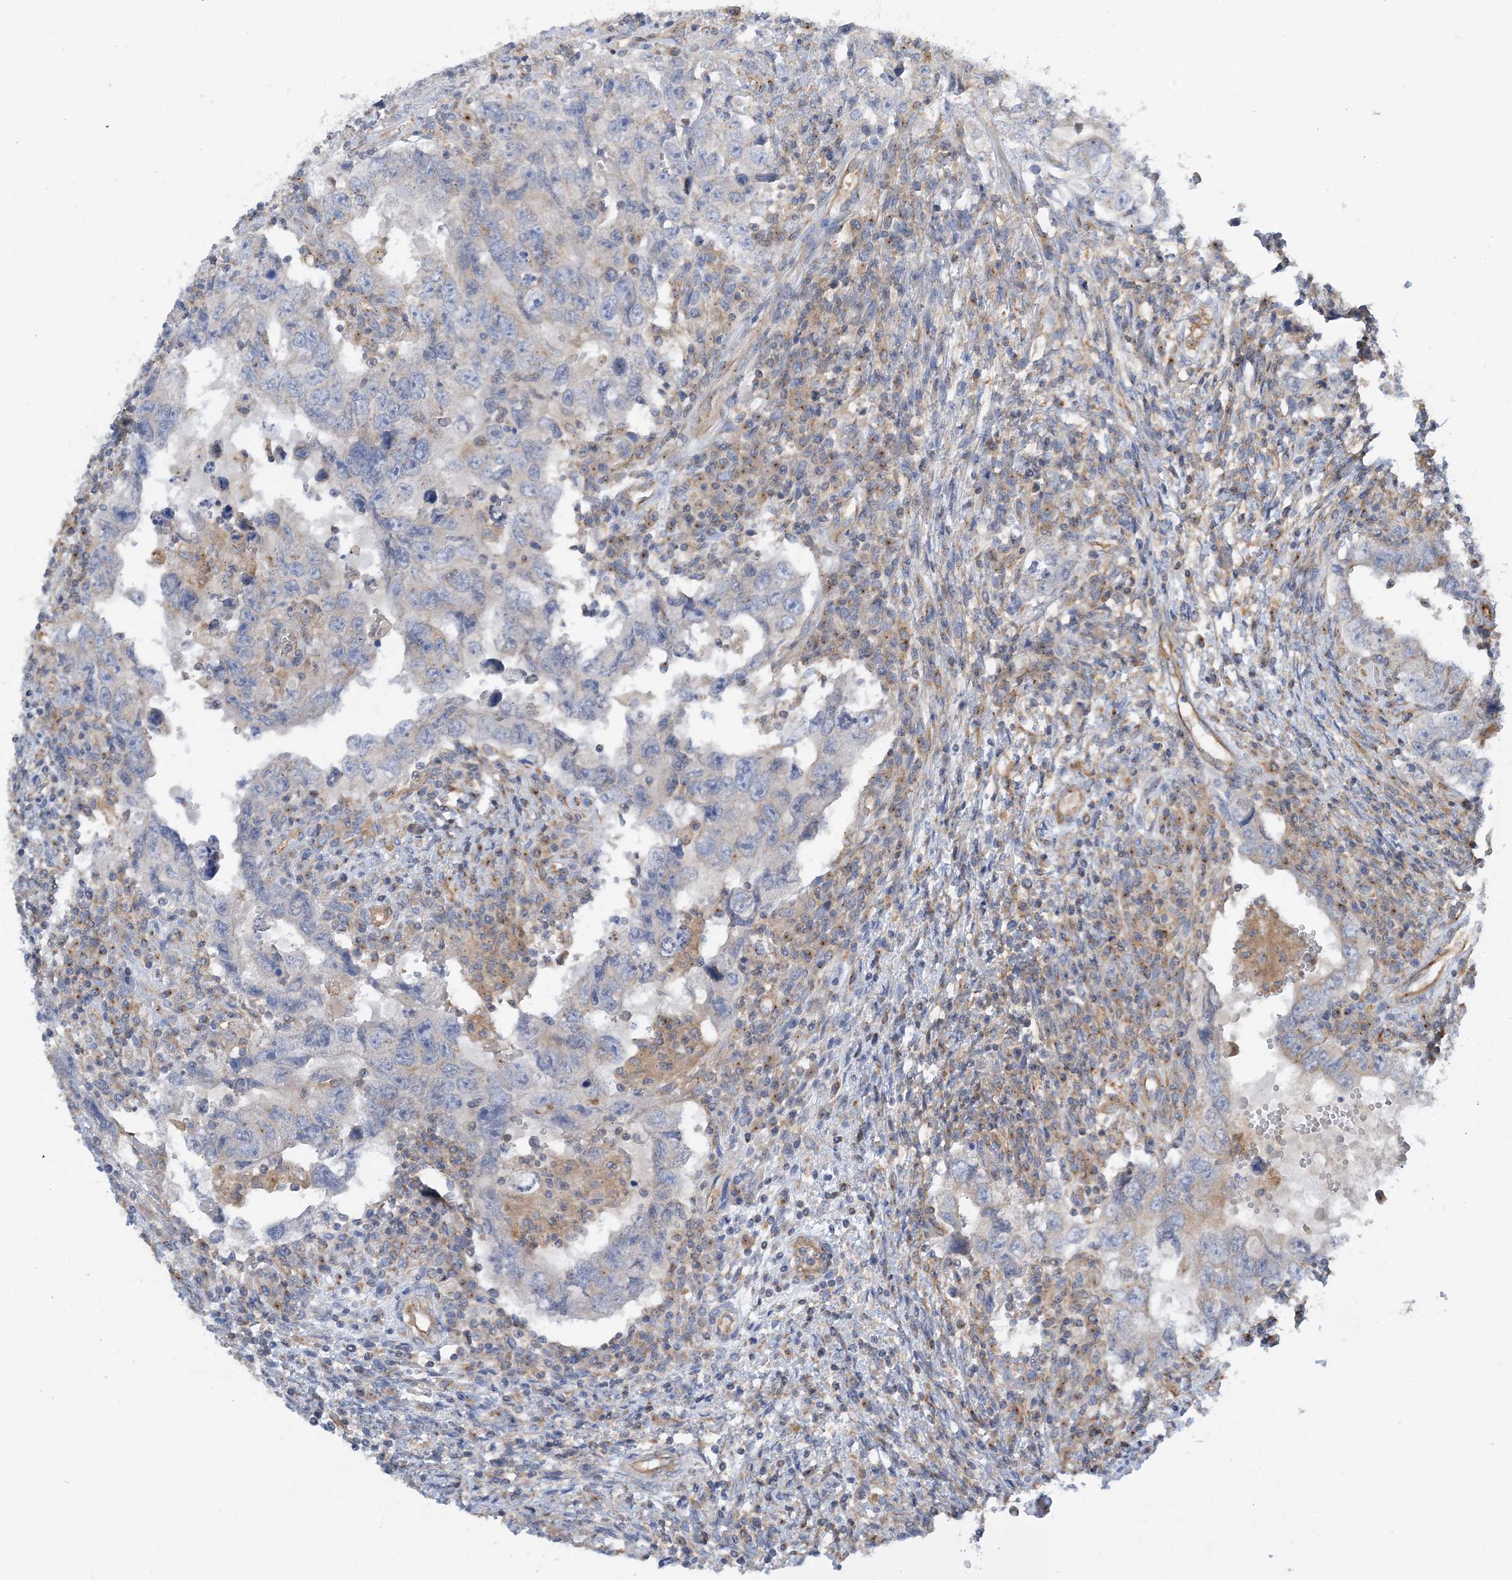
{"staining": {"intensity": "negative", "quantity": "none", "location": "none"}, "tissue": "testis cancer", "cell_type": "Tumor cells", "image_type": "cancer", "snomed": [{"axis": "morphology", "description": "Carcinoma, Embryonal, NOS"}, {"axis": "topography", "description": "Testis"}], "caption": "Immunohistochemistry (IHC) micrograph of embryonal carcinoma (testis) stained for a protein (brown), which reveals no expression in tumor cells.", "gene": "SIDT1", "patient": {"sex": "male", "age": 26}}